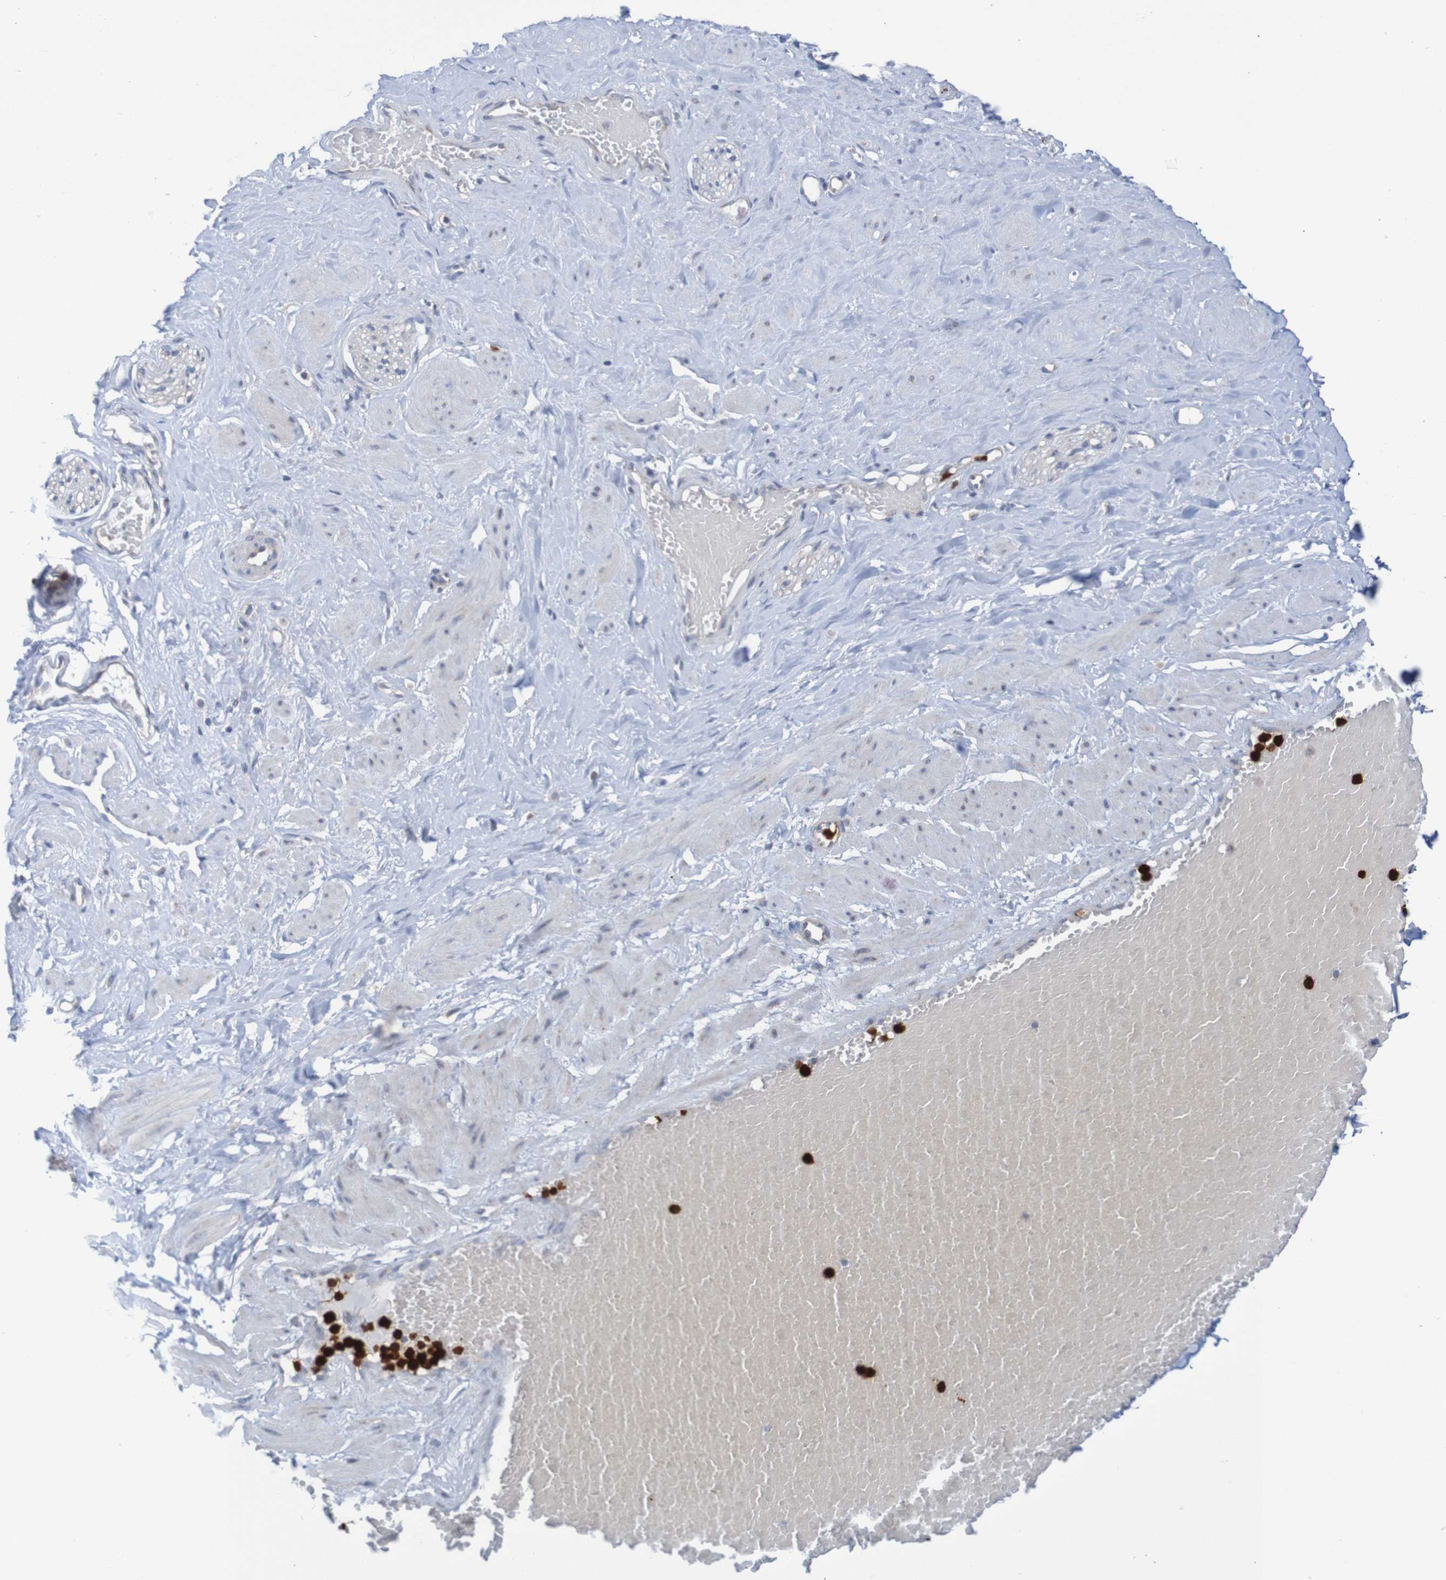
{"staining": {"intensity": "negative", "quantity": "none", "location": "none"}, "tissue": "adipose tissue", "cell_type": "Adipocytes", "image_type": "normal", "snomed": [{"axis": "morphology", "description": "Normal tissue, NOS"}, {"axis": "topography", "description": "Soft tissue"}, {"axis": "topography", "description": "Vascular tissue"}], "caption": "High magnification brightfield microscopy of benign adipose tissue stained with DAB (3,3'-diaminobenzidine) (brown) and counterstained with hematoxylin (blue): adipocytes show no significant staining. (DAB immunohistochemistry (IHC) with hematoxylin counter stain).", "gene": "PARP4", "patient": {"sex": "female", "age": 35}}